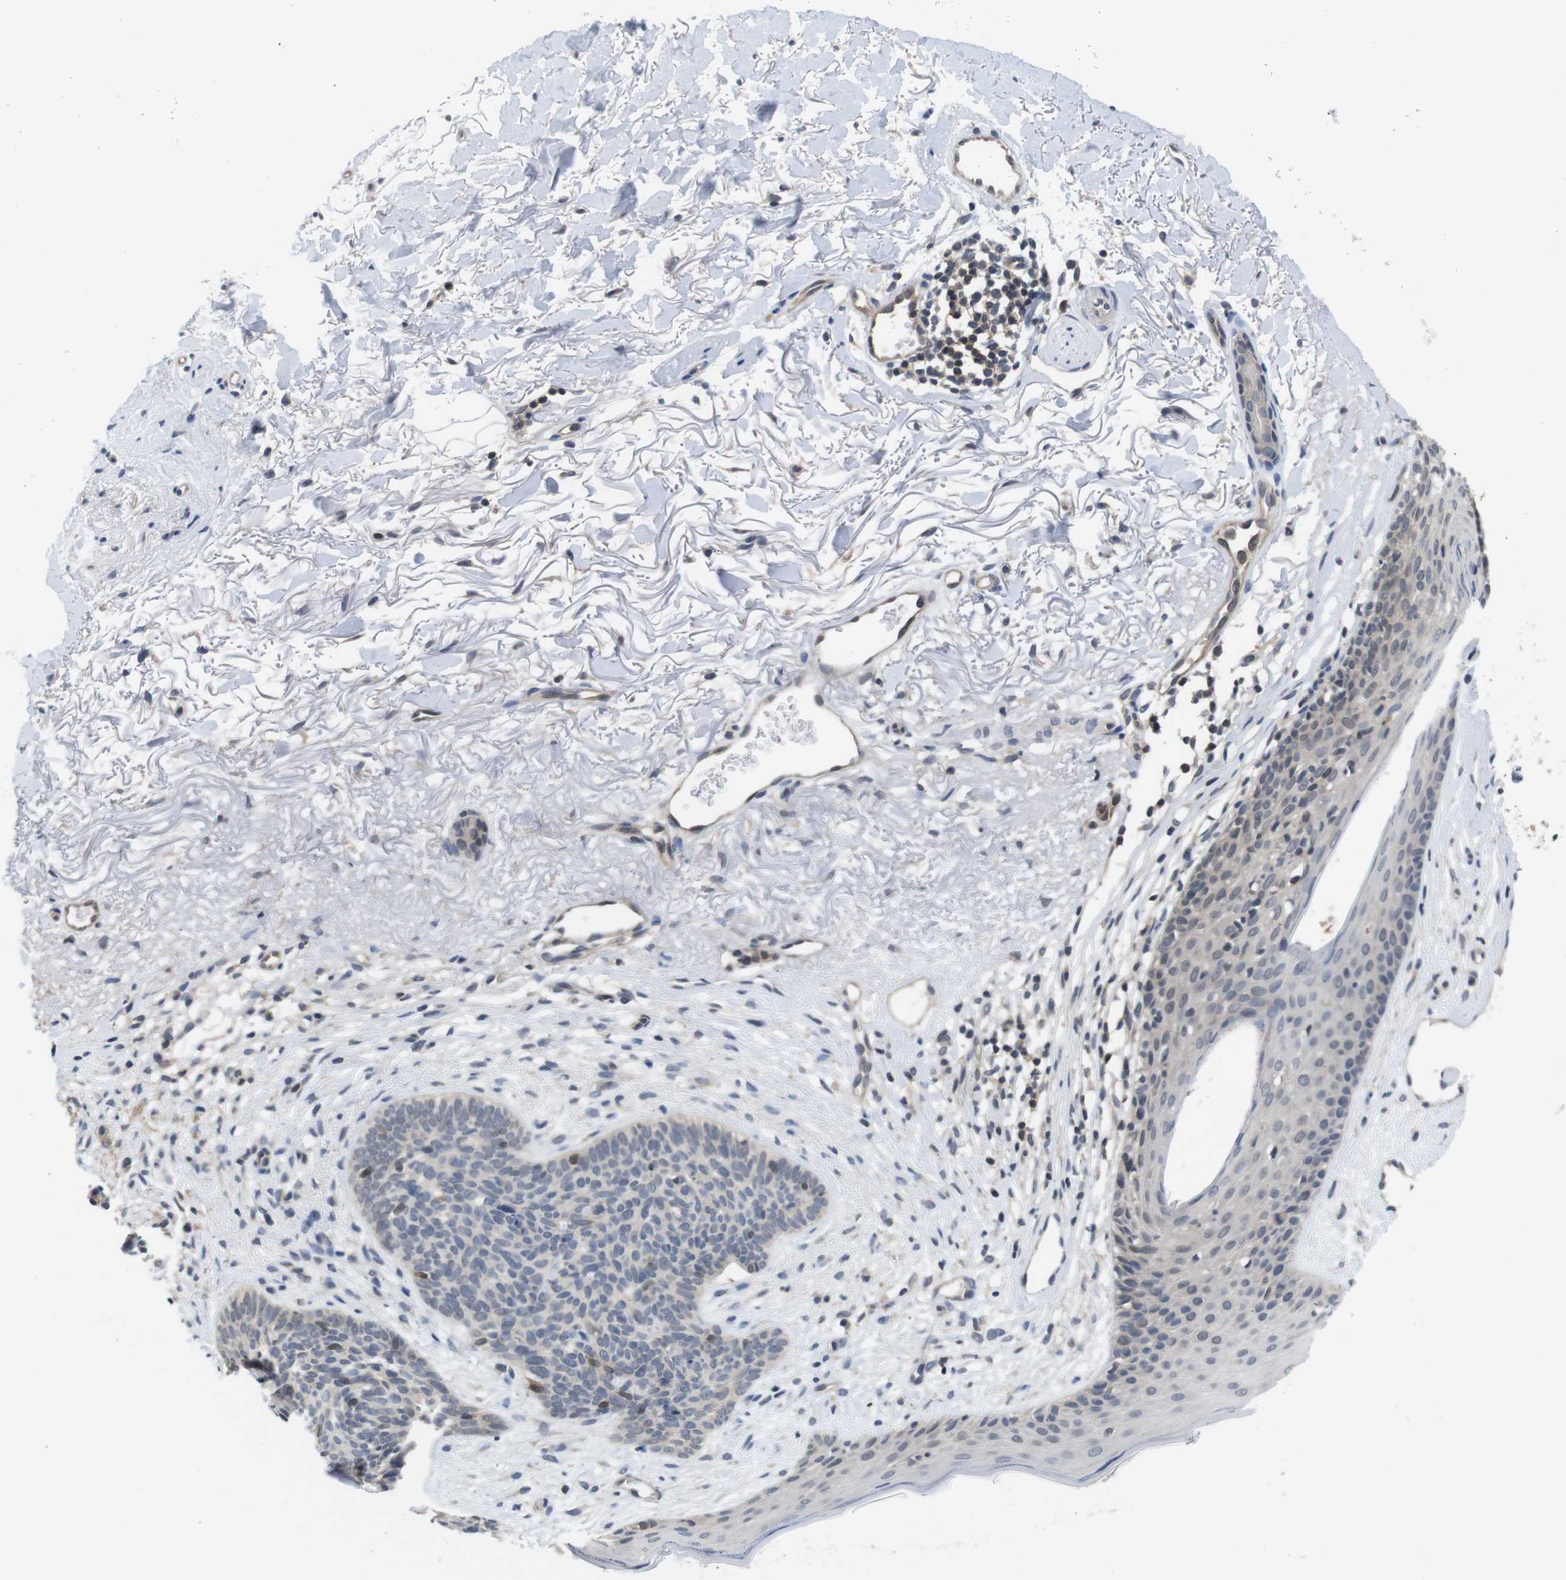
{"staining": {"intensity": "negative", "quantity": "none", "location": "none"}, "tissue": "skin cancer", "cell_type": "Tumor cells", "image_type": "cancer", "snomed": [{"axis": "morphology", "description": "Normal tissue, NOS"}, {"axis": "morphology", "description": "Basal cell carcinoma"}, {"axis": "topography", "description": "Skin"}], "caption": "Image shows no significant protein staining in tumor cells of basal cell carcinoma (skin).", "gene": "FADD", "patient": {"sex": "female", "age": 70}}